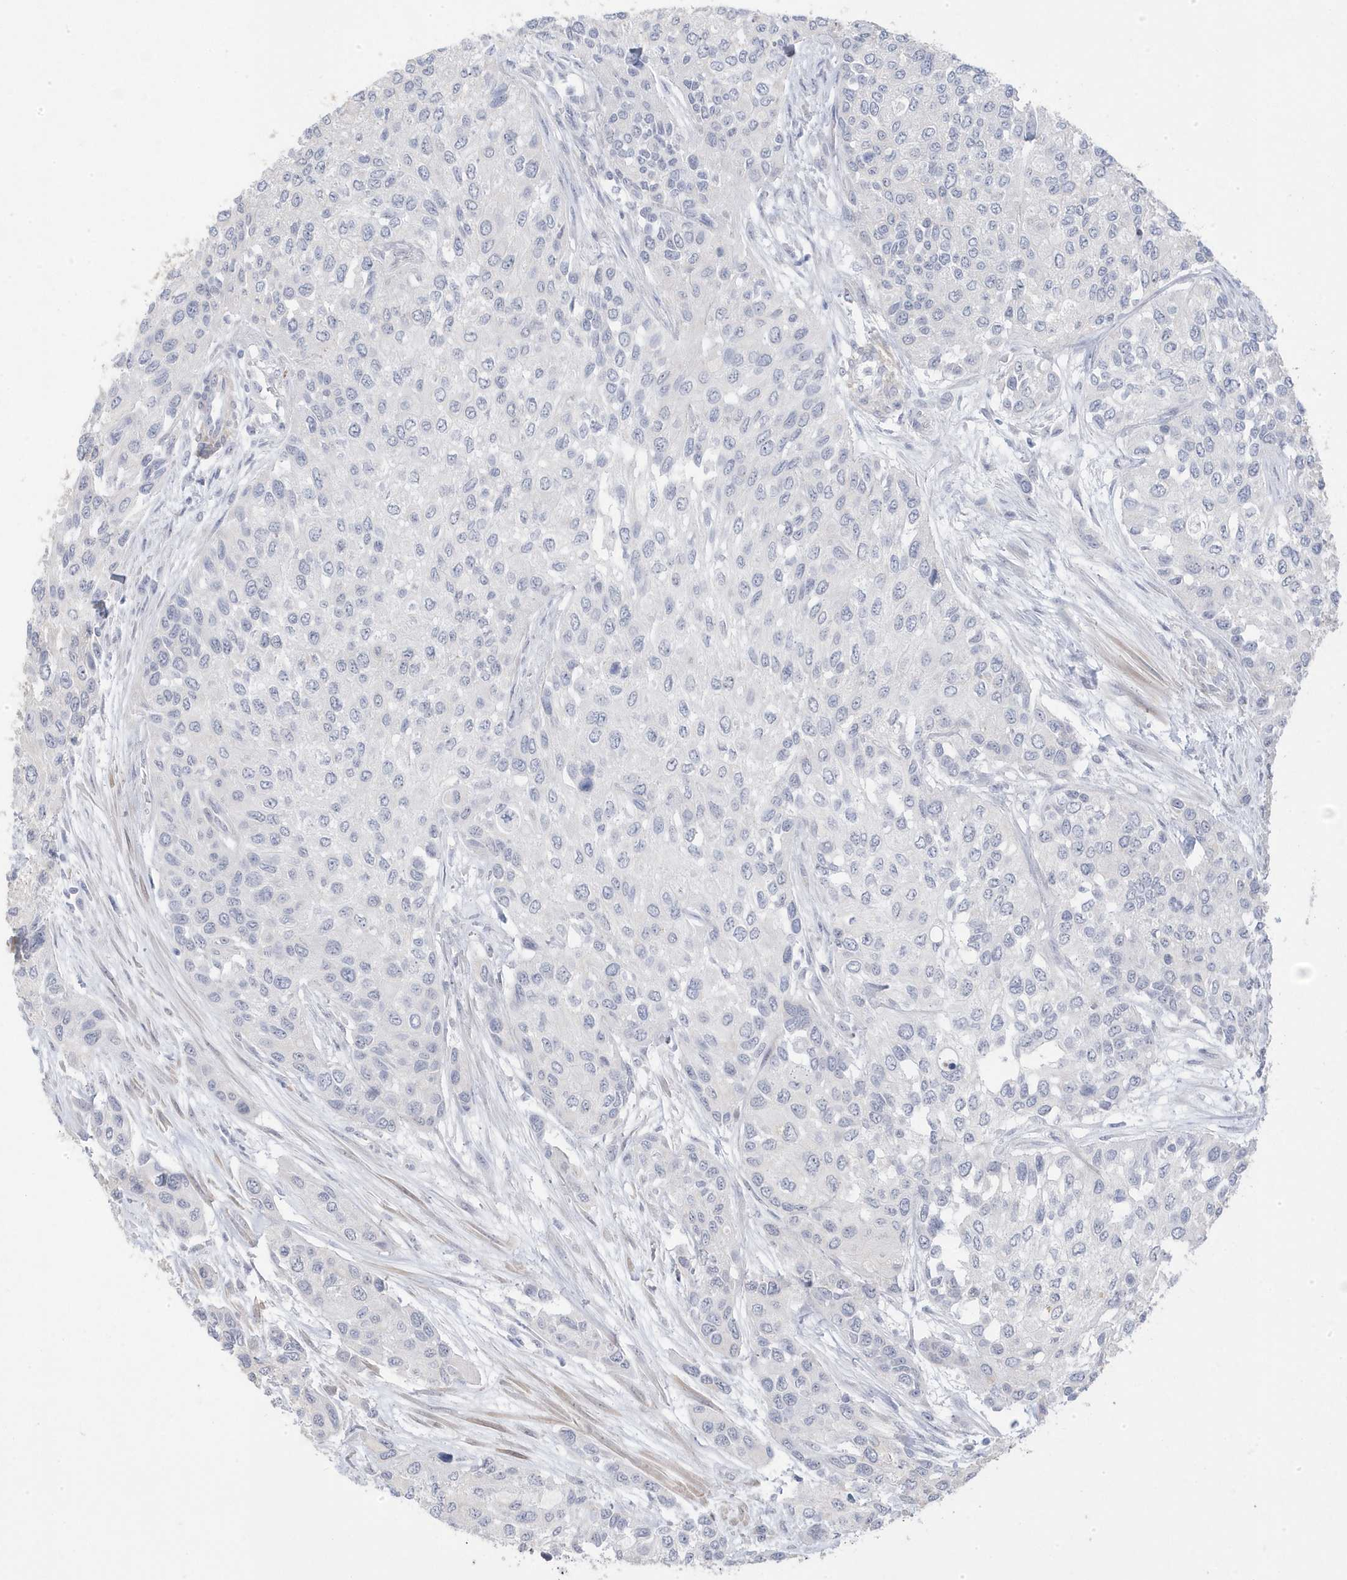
{"staining": {"intensity": "negative", "quantity": "none", "location": "none"}, "tissue": "urothelial cancer", "cell_type": "Tumor cells", "image_type": "cancer", "snomed": [{"axis": "morphology", "description": "Normal tissue, NOS"}, {"axis": "morphology", "description": "Urothelial carcinoma, High grade"}, {"axis": "topography", "description": "Vascular tissue"}, {"axis": "topography", "description": "Urinary bladder"}], "caption": "Immunohistochemistry of human urothelial cancer reveals no staining in tumor cells. (DAB (3,3'-diaminobenzidine) immunohistochemistry (IHC) visualized using brightfield microscopy, high magnification).", "gene": "GTPBP6", "patient": {"sex": "female", "age": 56}}